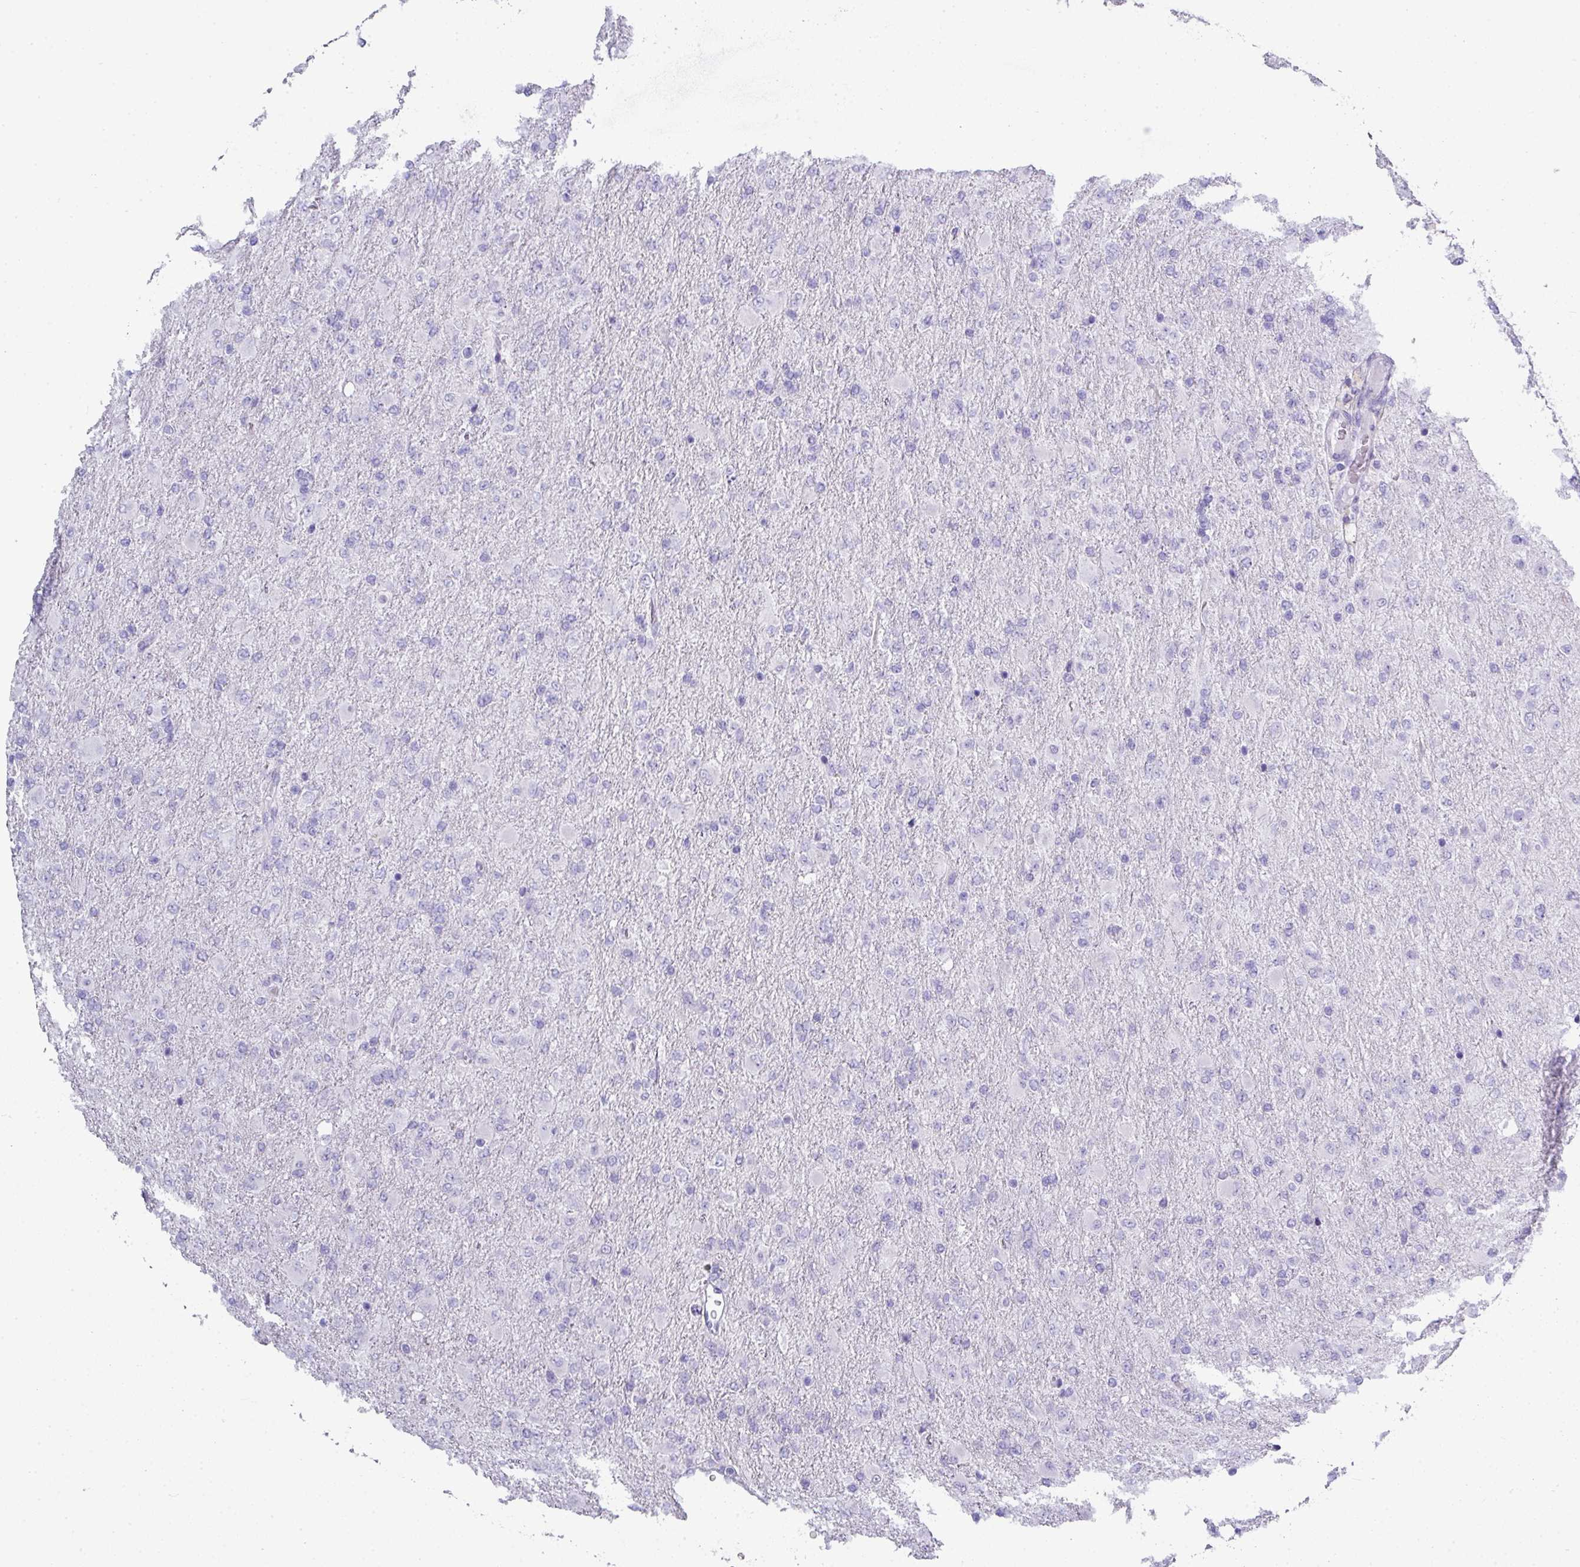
{"staining": {"intensity": "negative", "quantity": "none", "location": "none"}, "tissue": "glioma", "cell_type": "Tumor cells", "image_type": "cancer", "snomed": [{"axis": "morphology", "description": "Glioma, malignant, Low grade"}, {"axis": "topography", "description": "Brain"}], "caption": "The immunohistochemistry micrograph has no significant staining in tumor cells of malignant glioma (low-grade) tissue. (Immunohistochemistry (ihc), brightfield microscopy, high magnification).", "gene": "ZNF568", "patient": {"sex": "male", "age": 65}}